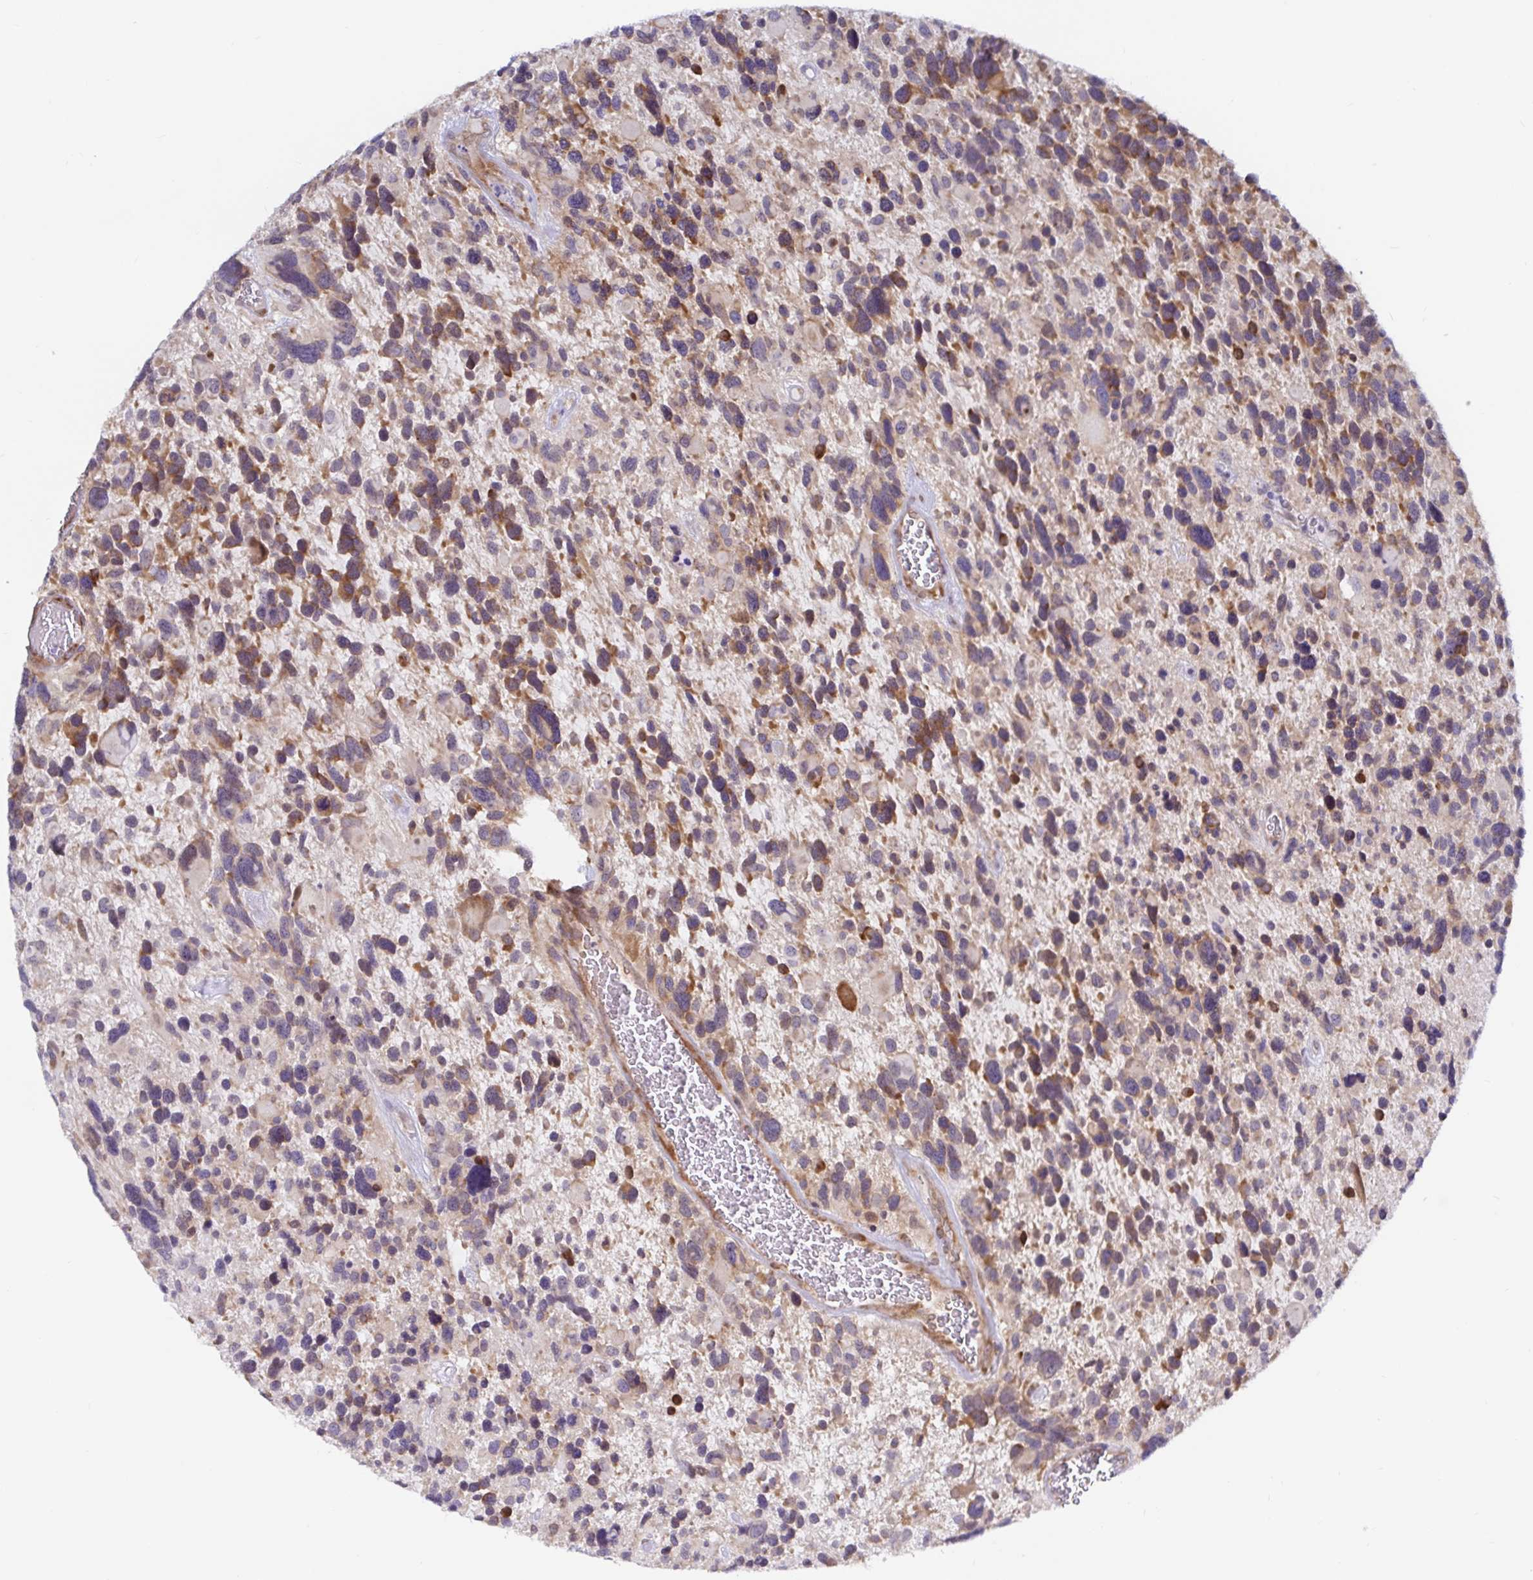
{"staining": {"intensity": "moderate", "quantity": "25%-75%", "location": "cytoplasmic/membranous"}, "tissue": "glioma", "cell_type": "Tumor cells", "image_type": "cancer", "snomed": [{"axis": "morphology", "description": "Glioma, malignant, High grade"}, {"axis": "topography", "description": "Brain"}], "caption": "Immunohistochemical staining of malignant high-grade glioma displays moderate cytoplasmic/membranous protein expression in approximately 25%-75% of tumor cells.", "gene": "LARP1", "patient": {"sex": "male", "age": 49}}